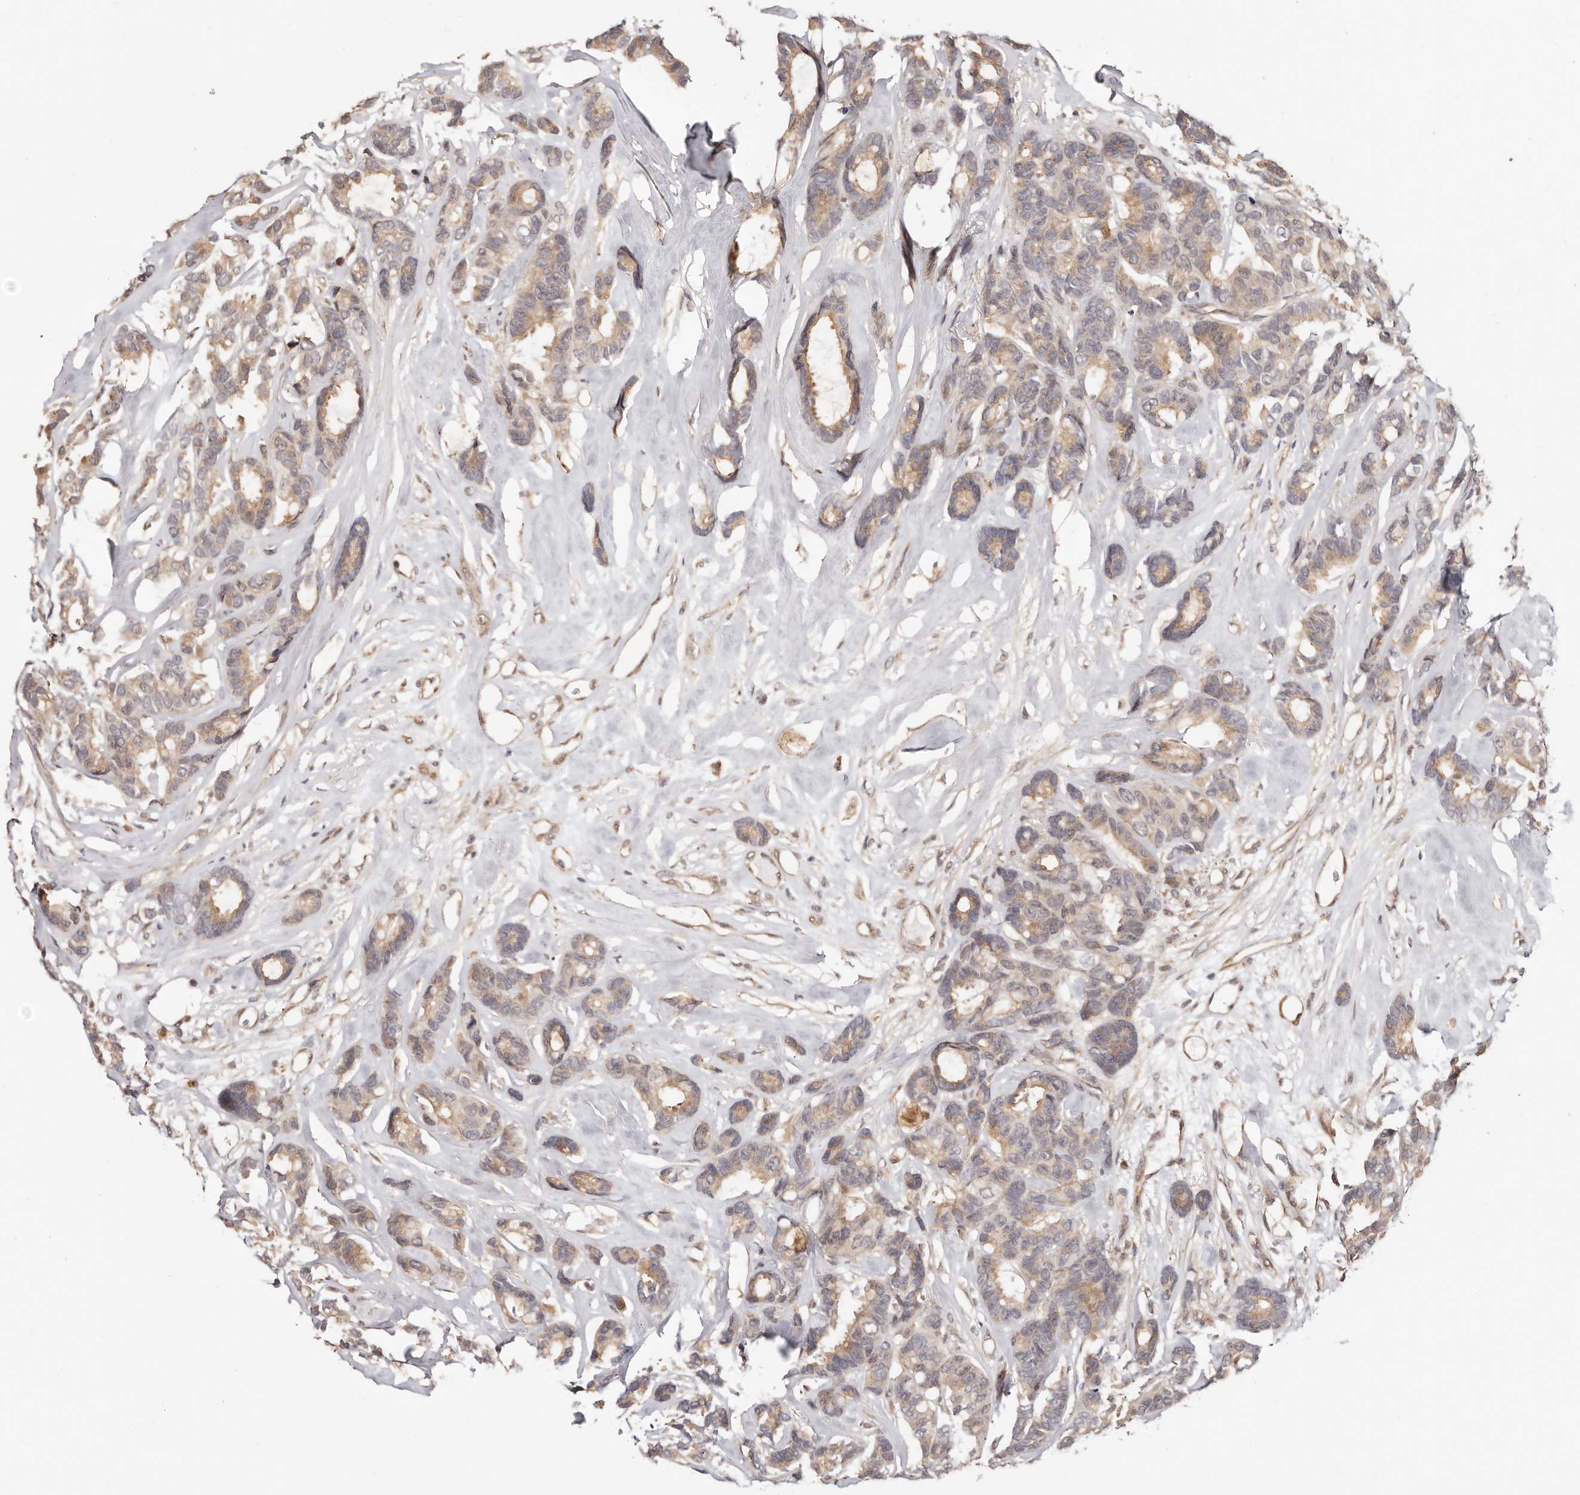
{"staining": {"intensity": "weak", "quantity": "25%-75%", "location": "cytoplasmic/membranous"}, "tissue": "breast cancer", "cell_type": "Tumor cells", "image_type": "cancer", "snomed": [{"axis": "morphology", "description": "Duct carcinoma"}, {"axis": "topography", "description": "Breast"}], "caption": "Human breast cancer (intraductal carcinoma) stained with a brown dye demonstrates weak cytoplasmic/membranous positive expression in approximately 25%-75% of tumor cells.", "gene": "TRIP13", "patient": {"sex": "female", "age": 87}}